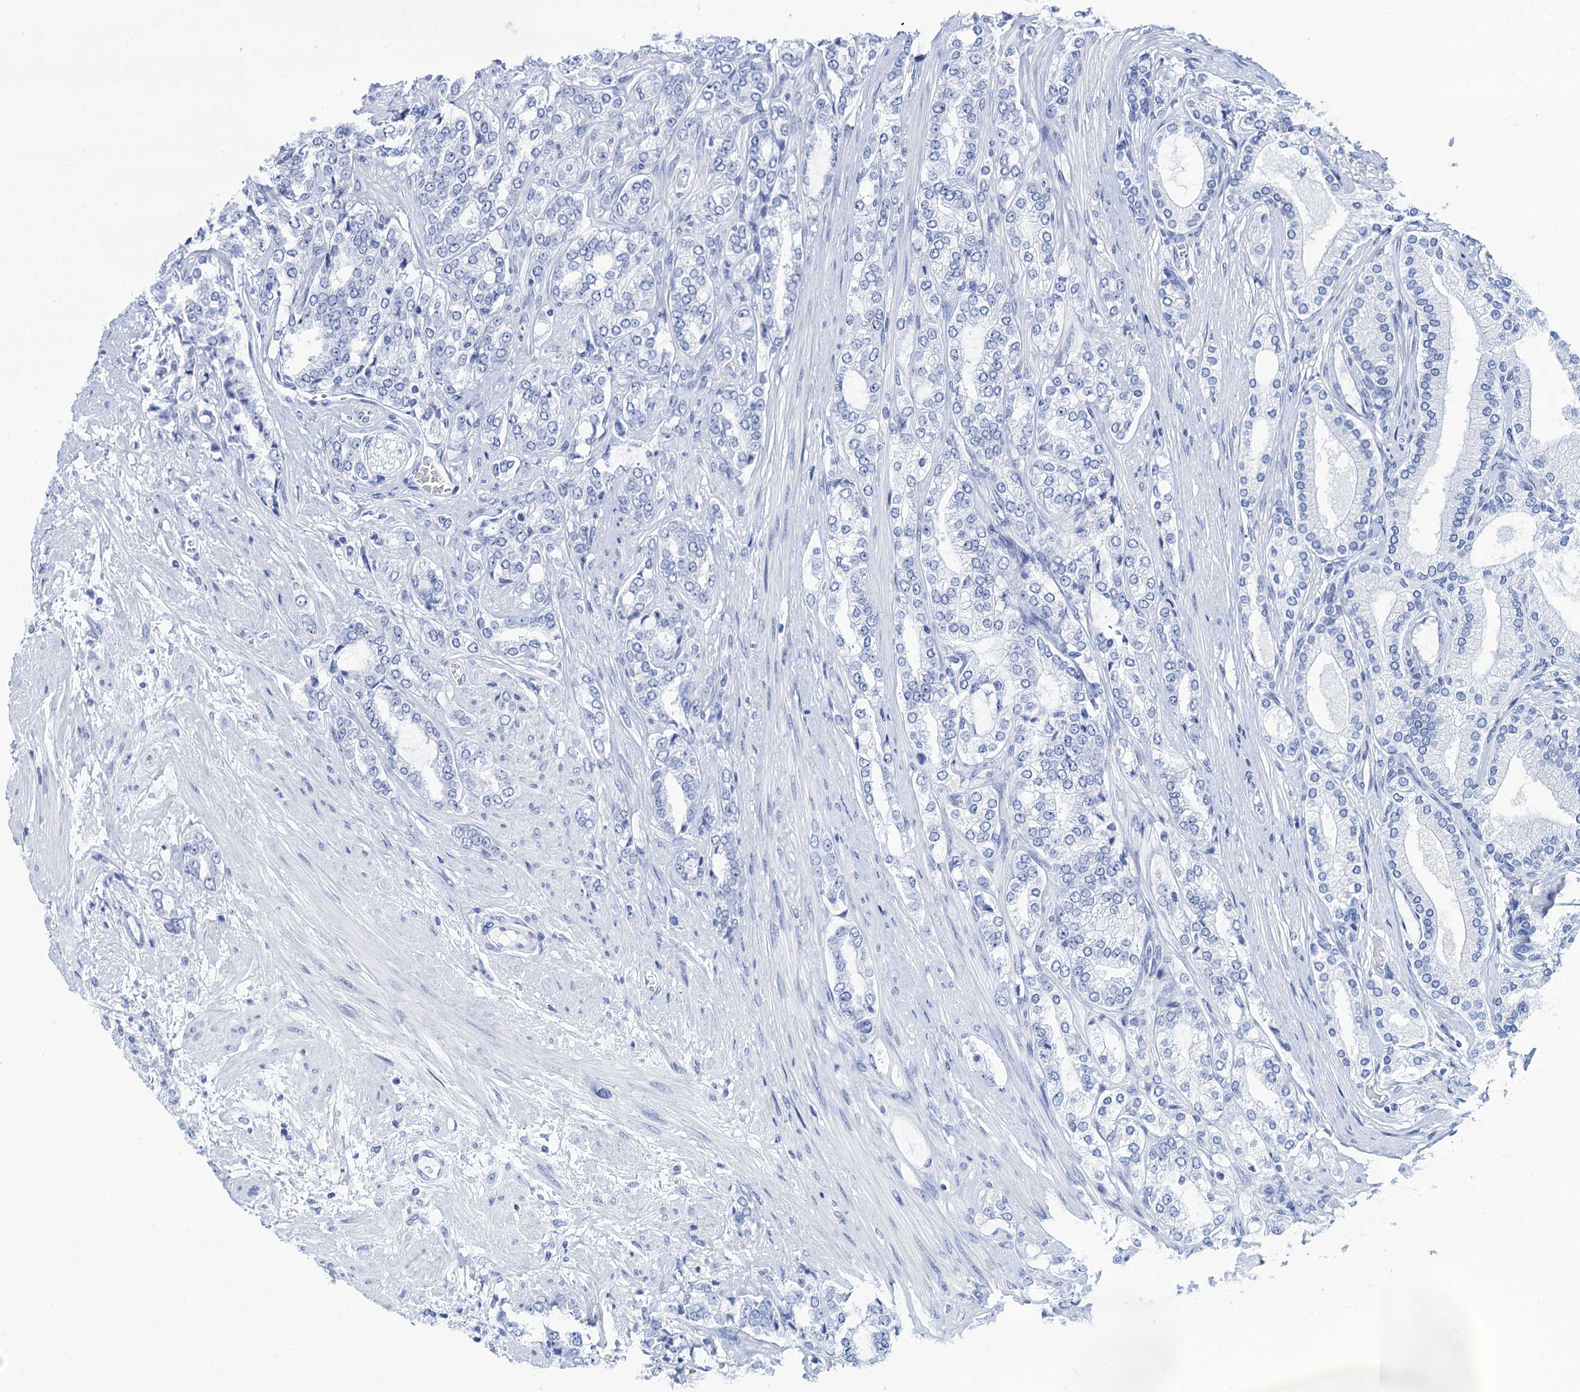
{"staining": {"intensity": "negative", "quantity": "none", "location": "none"}, "tissue": "prostate cancer", "cell_type": "Tumor cells", "image_type": "cancer", "snomed": [{"axis": "morphology", "description": "Adenocarcinoma, High grade"}, {"axis": "topography", "description": "Prostate"}], "caption": "An image of prostate cancer (high-grade adenocarcinoma) stained for a protein displays no brown staining in tumor cells.", "gene": "CABYR", "patient": {"sex": "male", "age": 64}}